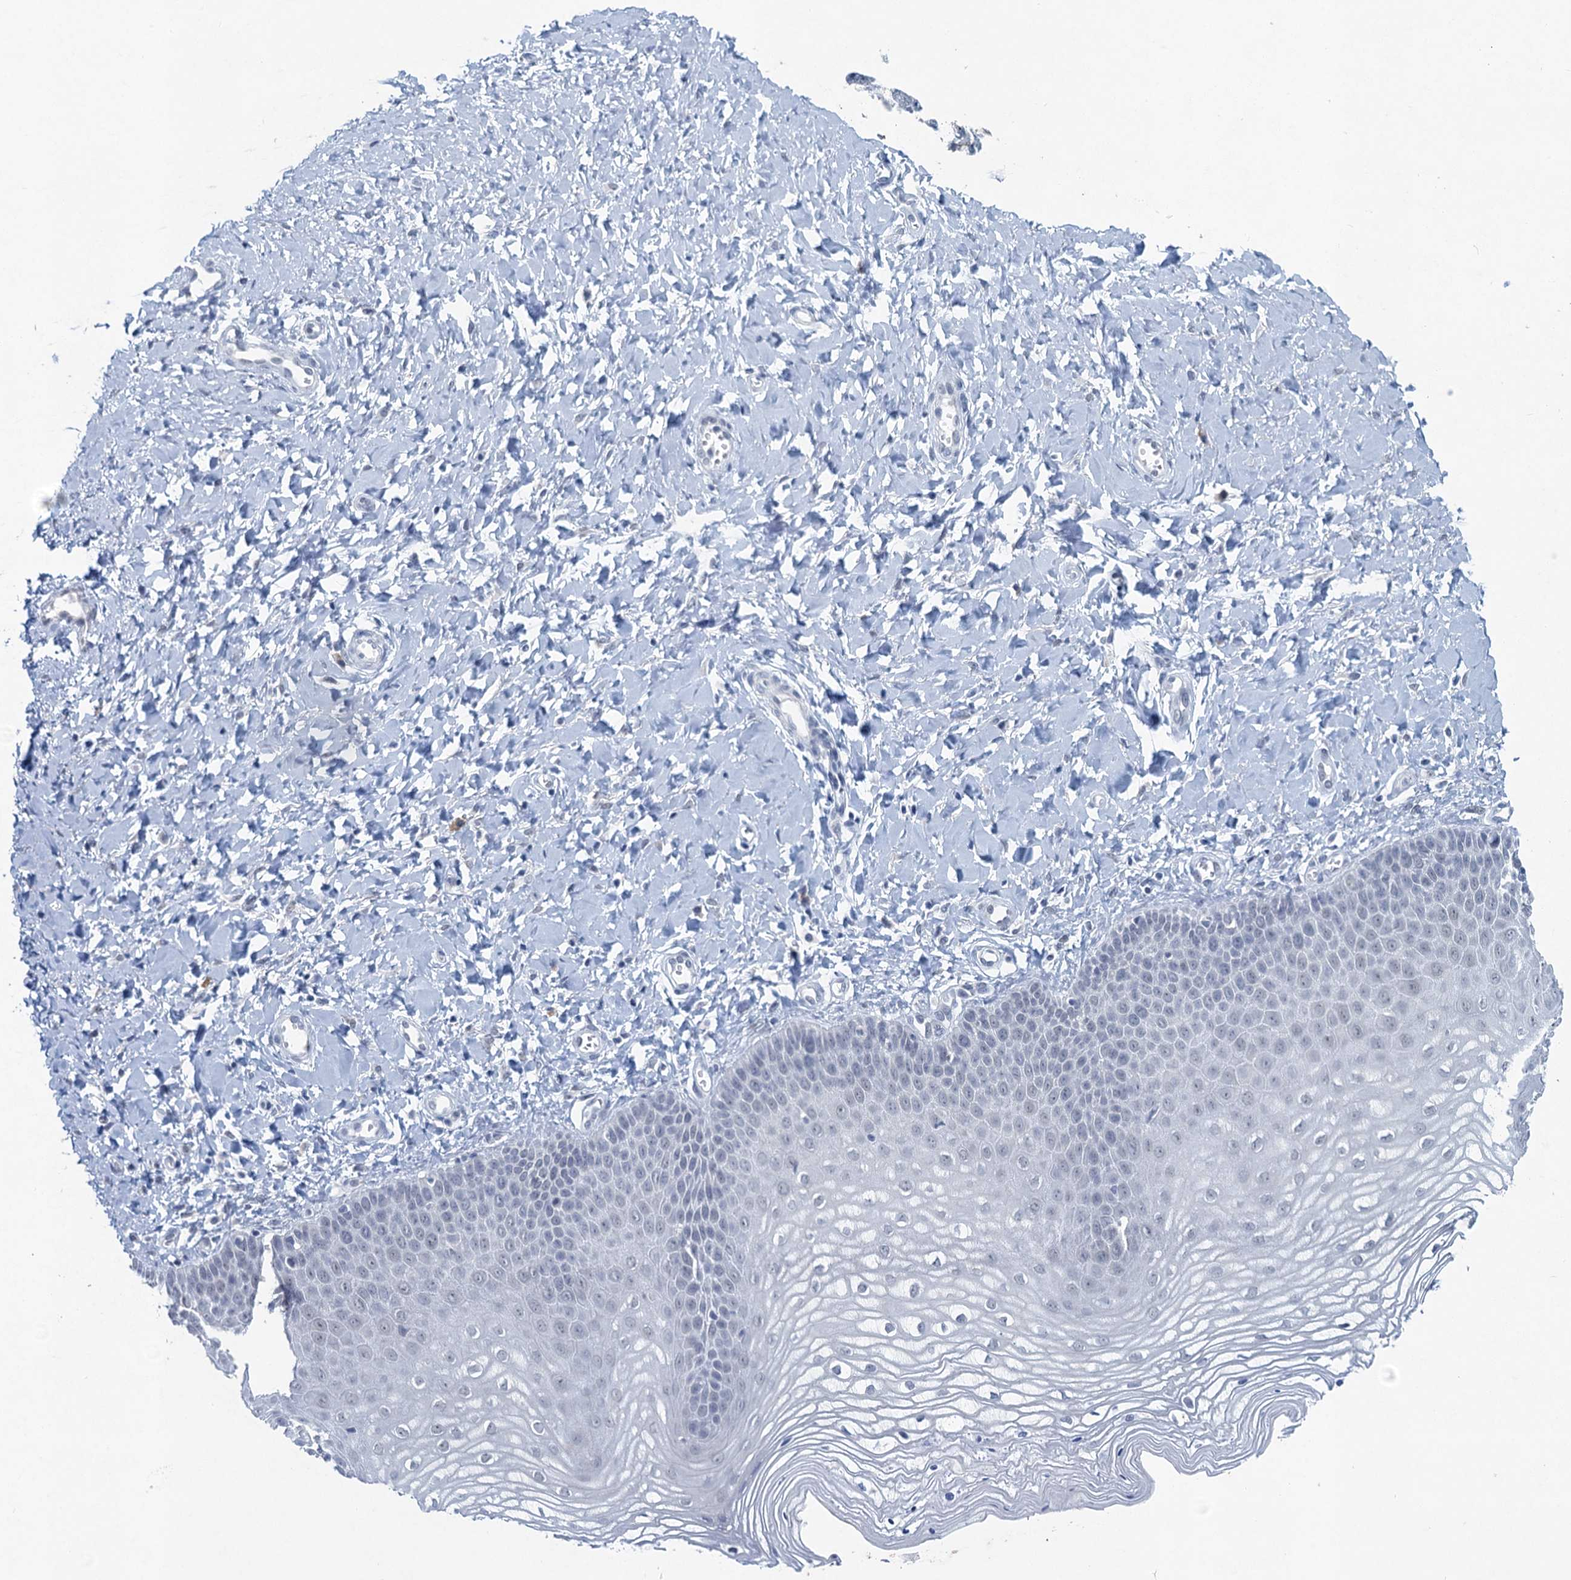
{"staining": {"intensity": "negative", "quantity": "none", "location": "none"}, "tissue": "vagina", "cell_type": "Squamous epithelial cells", "image_type": "normal", "snomed": [{"axis": "morphology", "description": "Normal tissue, NOS"}, {"axis": "topography", "description": "Vagina"}, {"axis": "topography", "description": "Cervix"}], "caption": "A high-resolution micrograph shows immunohistochemistry staining of normal vagina, which displays no significant staining in squamous epithelial cells. (Stains: DAB (3,3'-diaminobenzidine) immunohistochemistry (IHC) with hematoxylin counter stain, Microscopy: brightfield microscopy at high magnification).", "gene": "ENSG00000230707", "patient": {"sex": "female", "age": 40}}